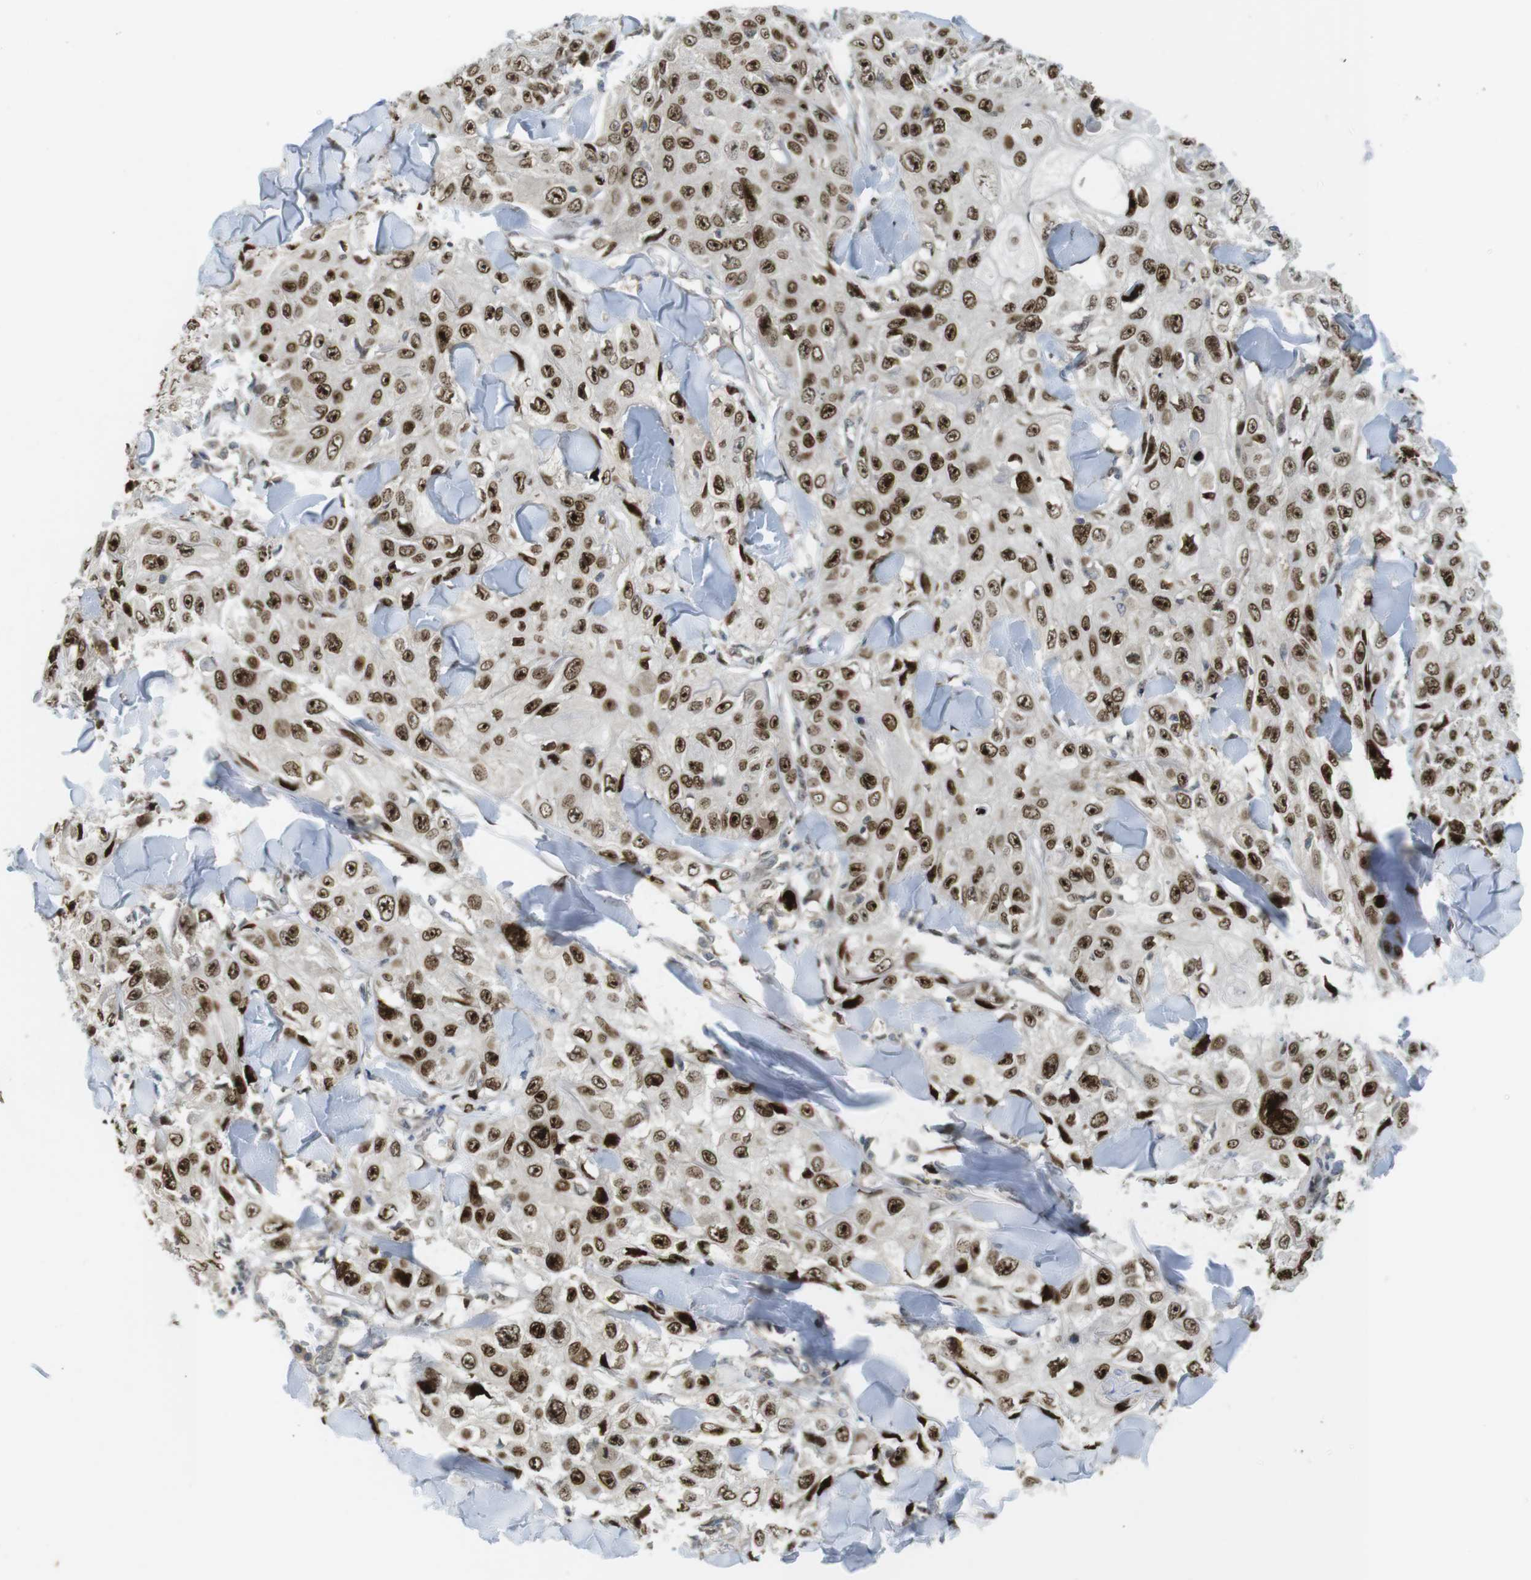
{"staining": {"intensity": "strong", "quantity": ">75%", "location": "nuclear"}, "tissue": "skin cancer", "cell_type": "Tumor cells", "image_type": "cancer", "snomed": [{"axis": "morphology", "description": "Squamous cell carcinoma, NOS"}, {"axis": "topography", "description": "Skin"}], "caption": "Immunohistochemical staining of skin cancer (squamous cell carcinoma) shows strong nuclear protein staining in approximately >75% of tumor cells.", "gene": "RCC1", "patient": {"sex": "male", "age": 86}}